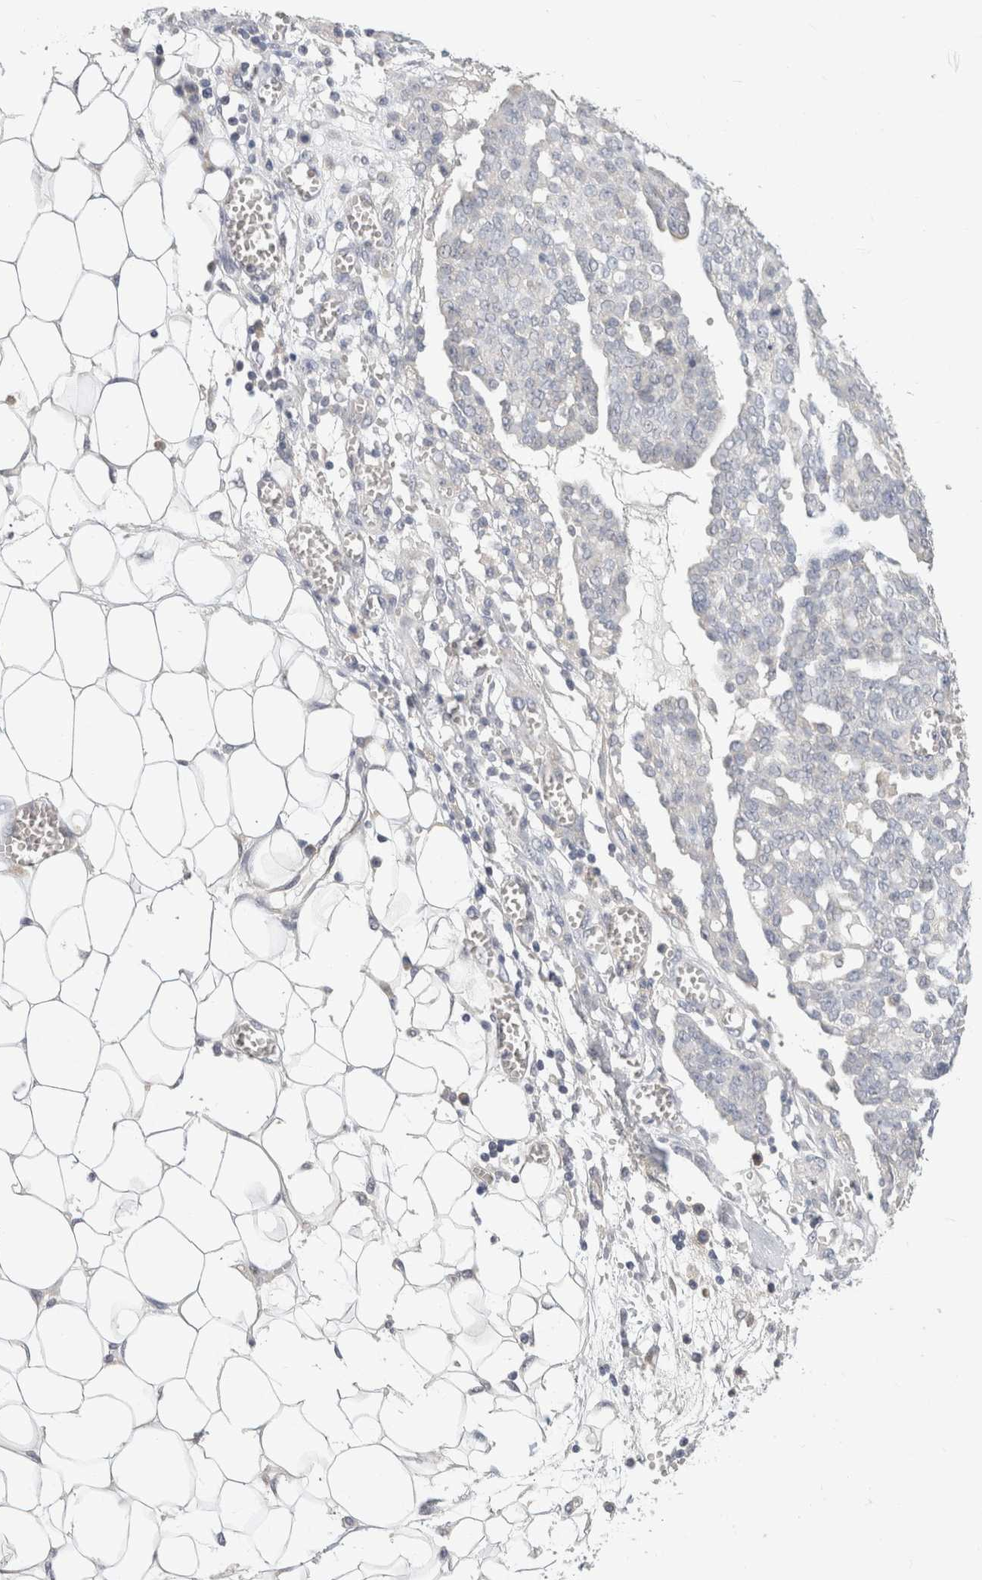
{"staining": {"intensity": "negative", "quantity": "none", "location": "none"}, "tissue": "ovarian cancer", "cell_type": "Tumor cells", "image_type": "cancer", "snomed": [{"axis": "morphology", "description": "Cystadenocarcinoma, serous, NOS"}, {"axis": "topography", "description": "Soft tissue"}, {"axis": "topography", "description": "Ovary"}], "caption": "Immunohistochemistry (IHC) of ovarian cancer displays no expression in tumor cells.", "gene": "CHRM4", "patient": {"sex": "female", "age": 57}}